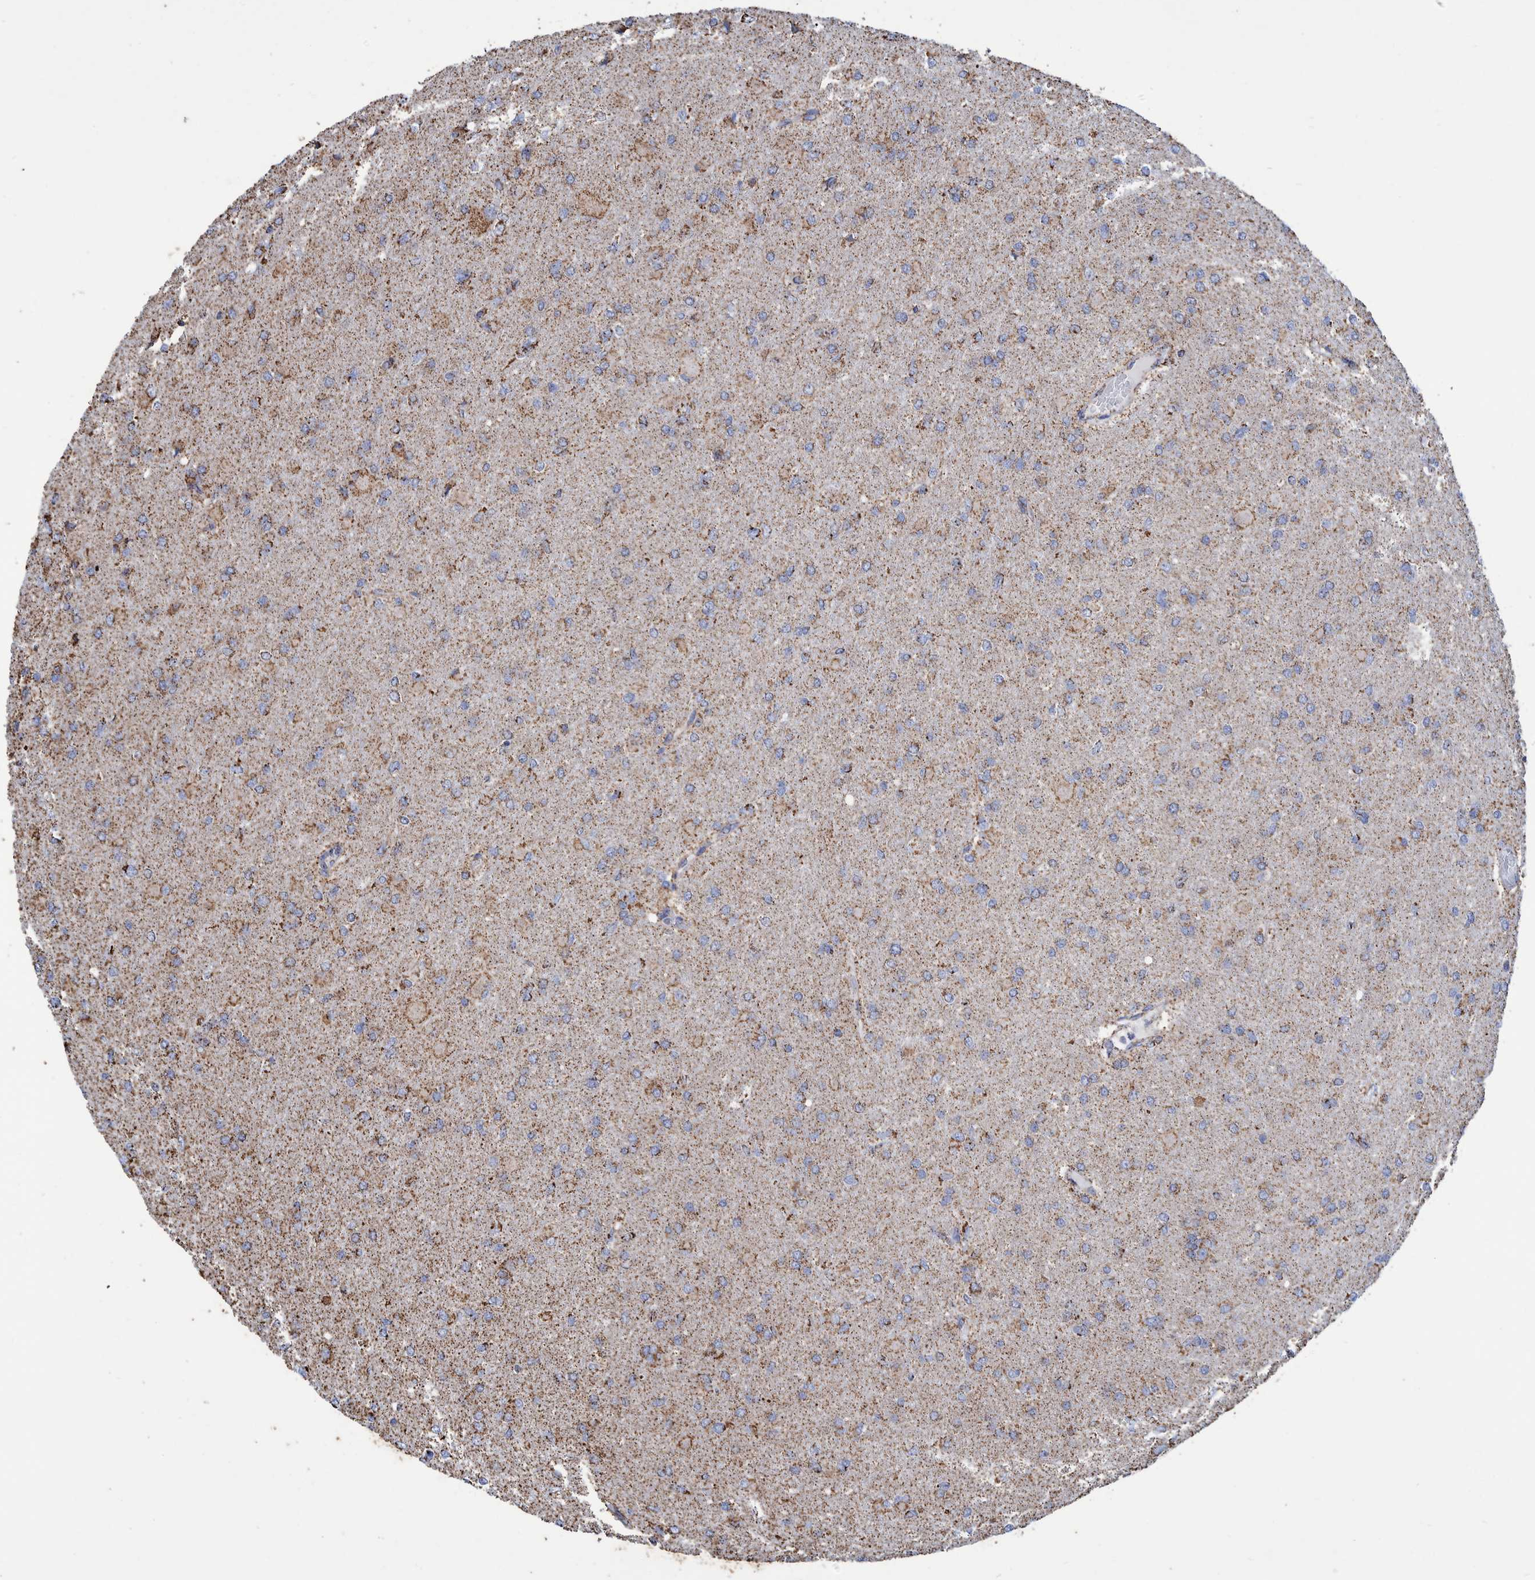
{"staining": {"intensity": "moderate", "quantity": ">75%", "location": "cytoplasmic/membranous"}, "tissue": "glioma", "cell_type": "Tumor cells", "image_type": "cancer", "snomed": [{"axis": "morphology", "description": "Glioma, malignant, High grade"}, {"axis": "topography", "description": "Cerebral cortex"}], "caption": "DAB immunohistochemical staining of glioma exhibits moderate cytoplasmic/membranous protein positivity in approximately >75% of tumor cells.", "gene": "VPS26C", "patient": {"sex": "female", "age": 36}}